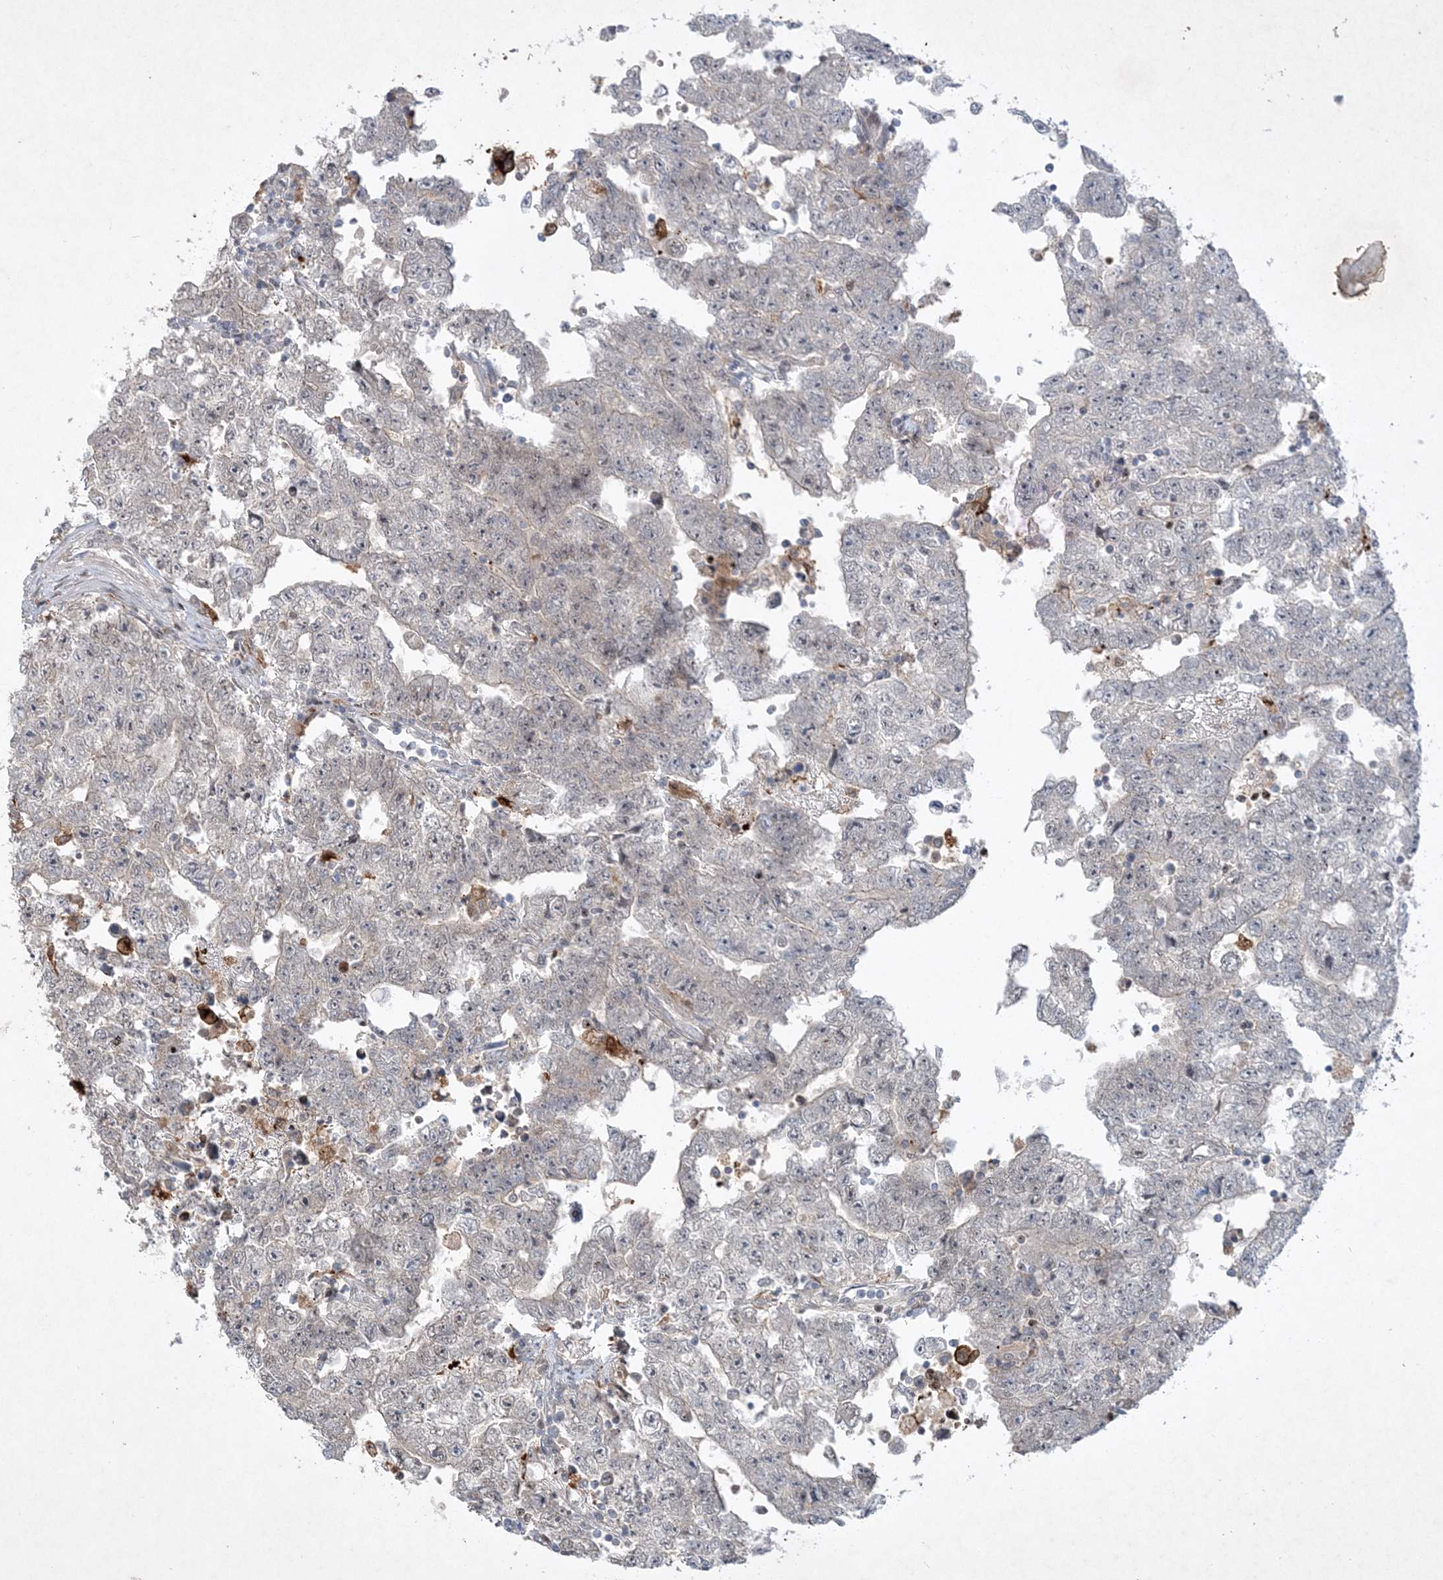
{"staining": {"intensity": "negative", "quantity": "none", "location": "none"}, "tissue": "testis cancer", "cell_type": "Tumor cells", "image_type": "cancer", "snomed": [{"axis": "morphology", "description": "Carcinoma, Embryonal, NOS"}, {"axis": "topography", "description": "Testis"}], "caption": "This is an immunohistochemistry image of human embryonal carcinoma (testis). There is no staining in tumor cells.", "gene": "THG1L", "patient": {"sex": "male", "age": 25}}